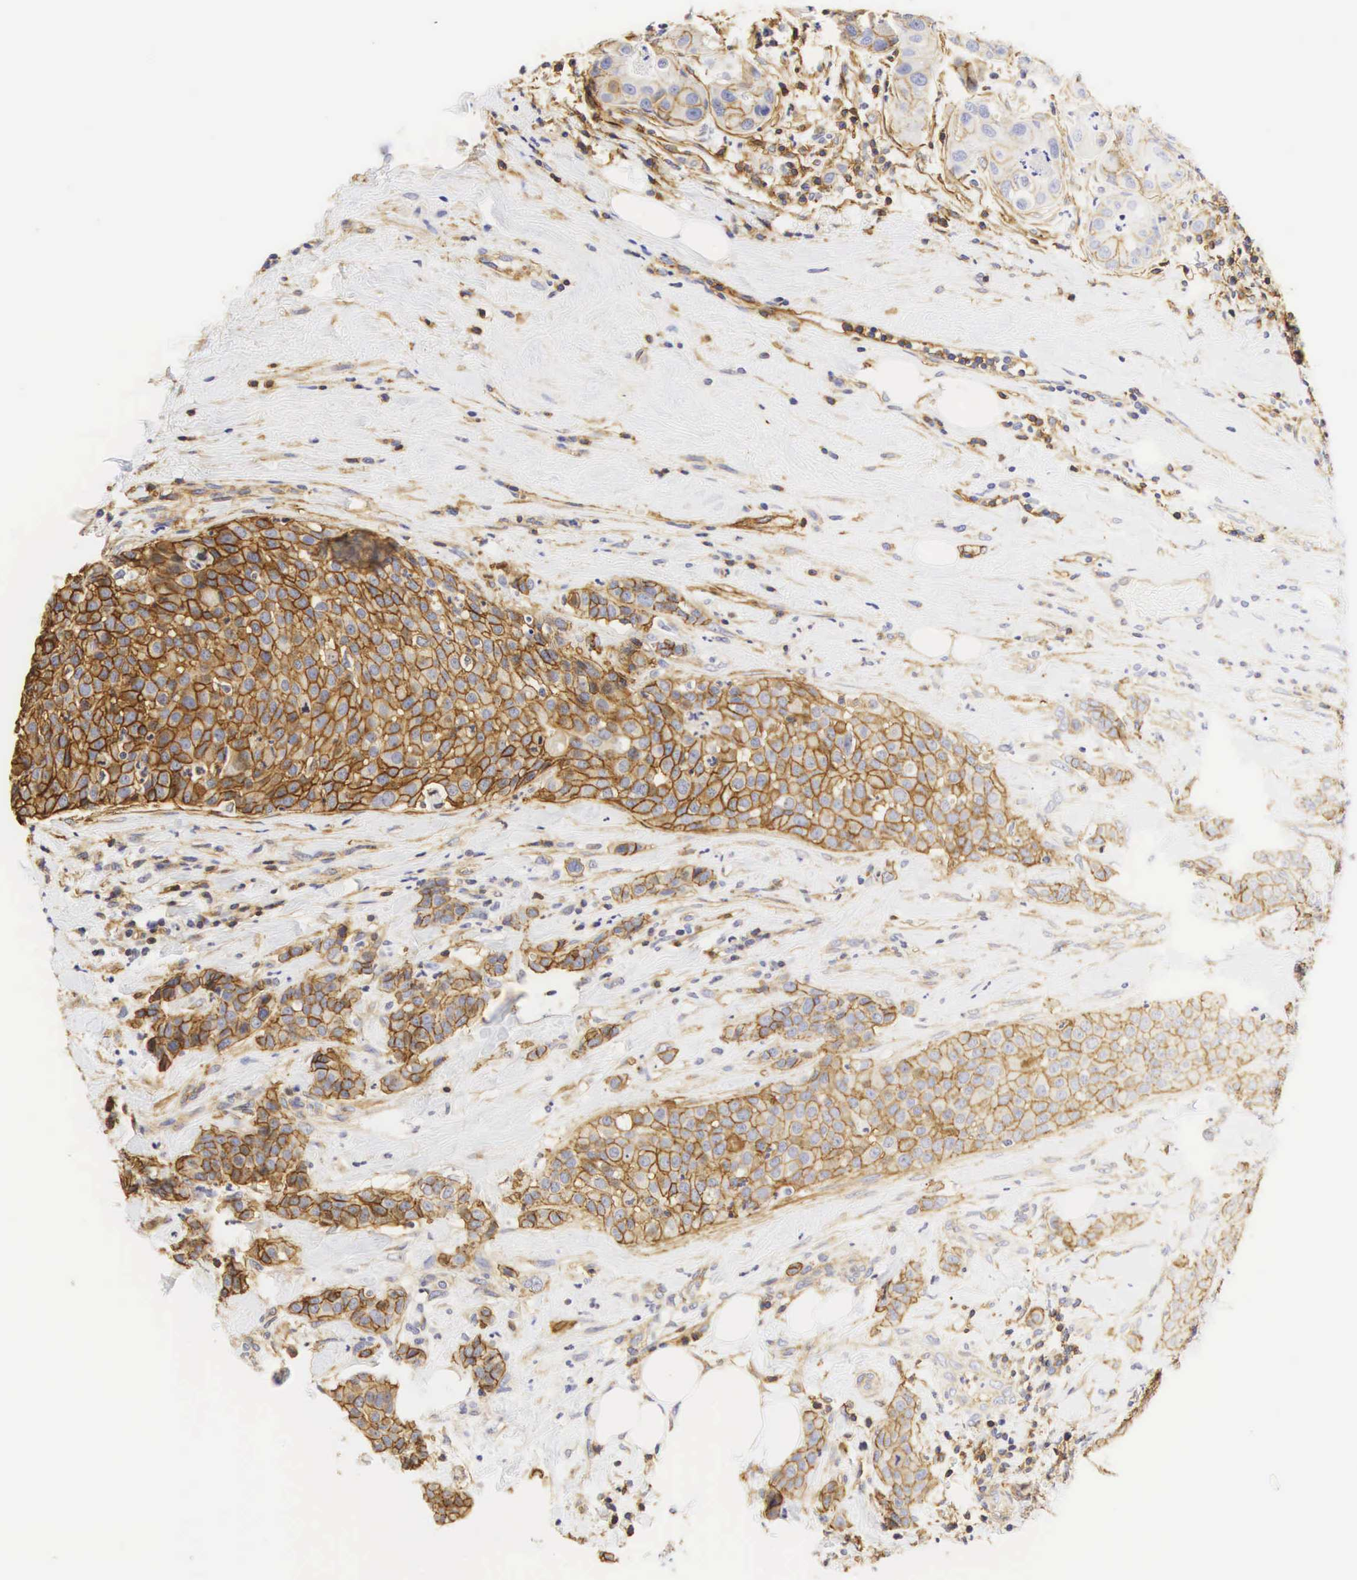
{"staining": {"intensity": "moderate", "quantity": ">75%", "location": "cytoplasmic/membranous"}, "tissue": "breast cancer", "cell_type": "Tumor cells", "image_type": "cancer", "snomed": [{"axis": "morphology", "description": "Duct carcinoma"}, {"axis": "topography", "description": "Breast"}], "caption": "DAB immunohistochemical staining of human infiltrating ductal carcinoma (breast) reveals moderate cytoplasmic/membranous protein positivity in about >75% of tumor cells. Immunohistochemistry (ihc) stains the protein in brown and the nuclei are stained blue.", "gene": "CD99", "patient": {"sex": "female", "age": 45}}